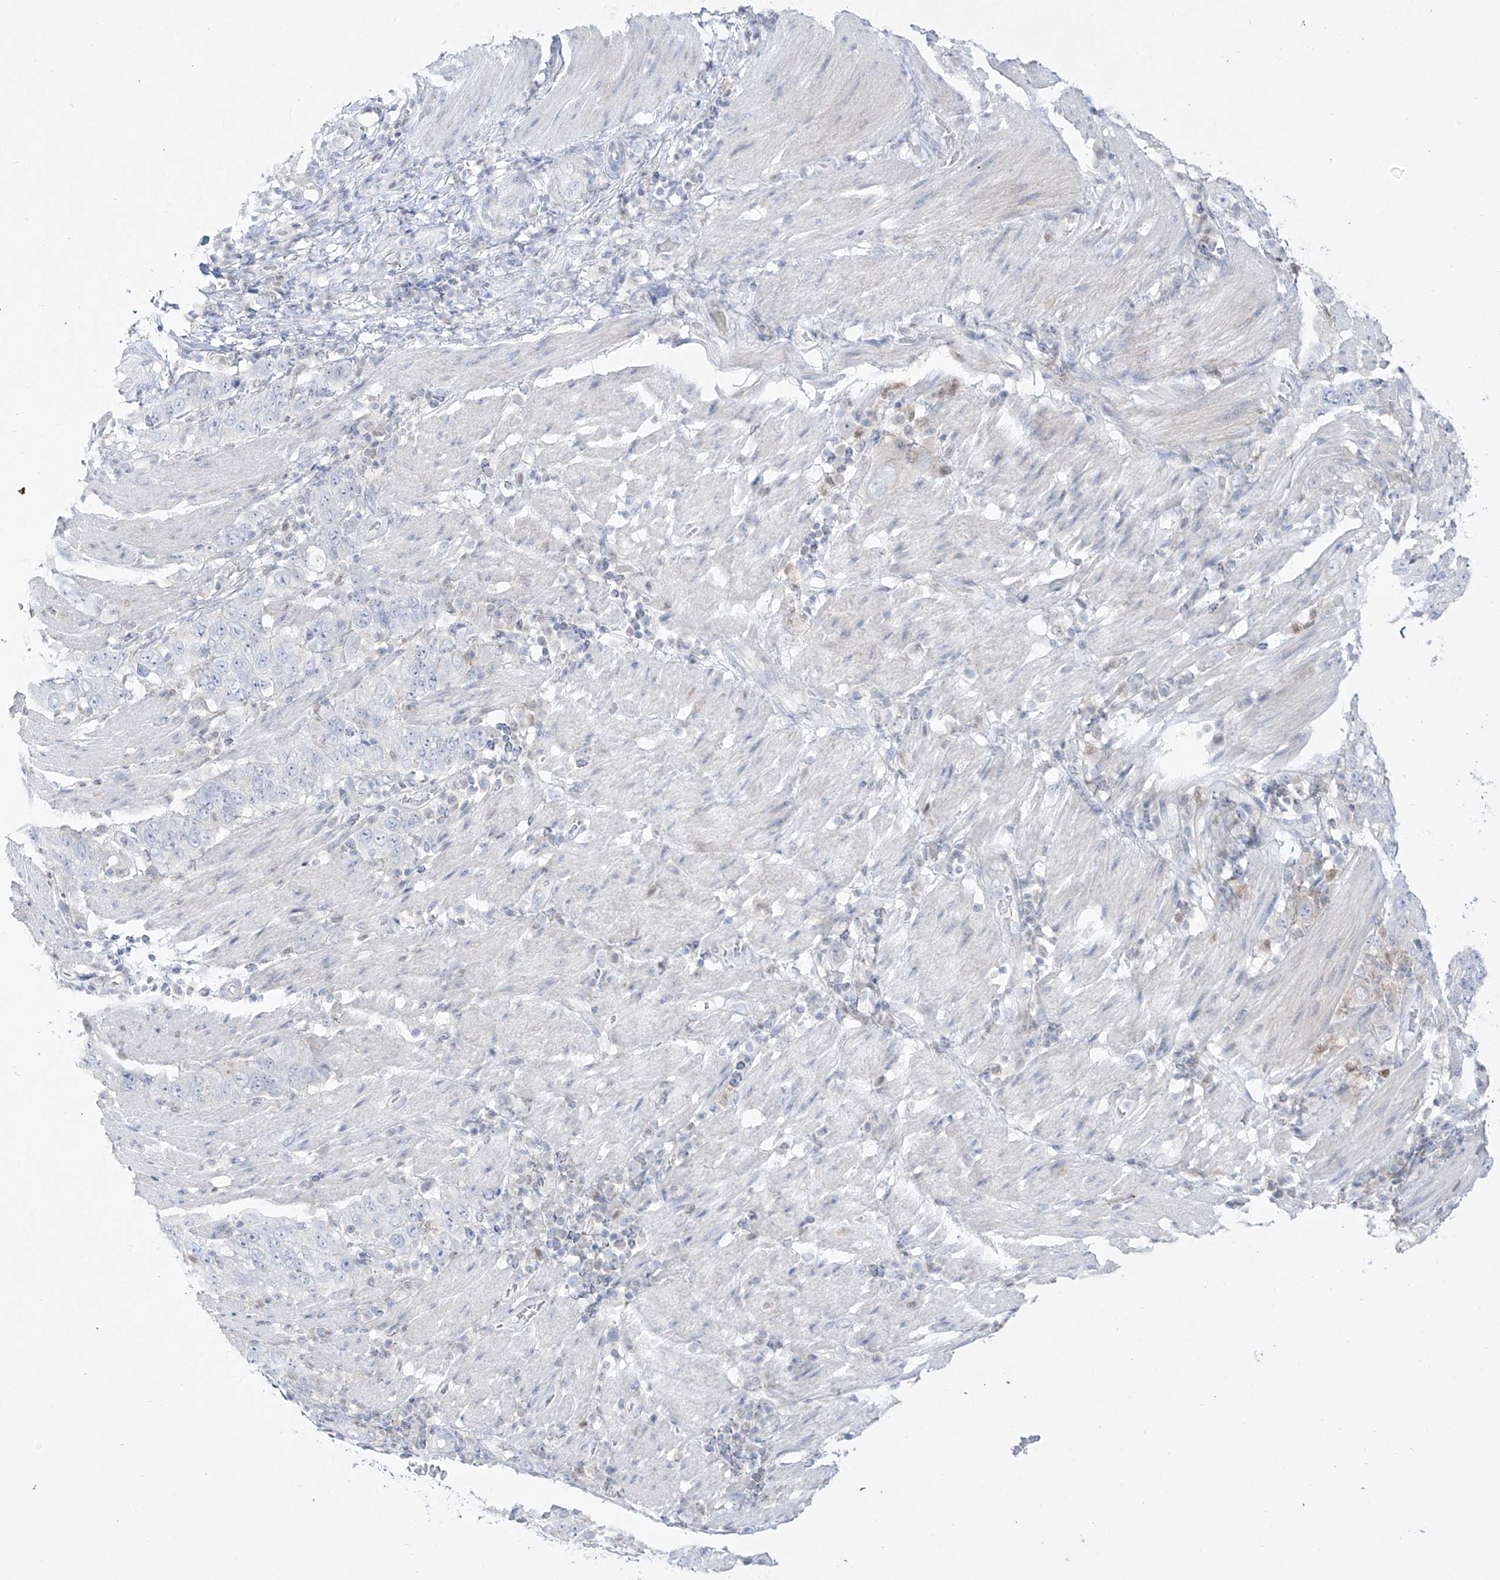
{"staining": {"intensity": "negative", "quantity": "none", "location": "none"}, "tissue": "stomach cancer", "cell_type": "Tumor cells", "image_type": "cancer", "snomed": [{"axis": "morphology", "description": "Adenocarcinoma, NOS"}, {"axis": "topography", "description": "Stomach"}], "caption": "Immunohistochemistry of human stomach cancer (adenocarcinoma) demonstrates no positivity in tumor cells. The staining is performed using DAB brown chromogen with nuclei counter-stained in using hematoxylin.", "gene": "DMKN", "patient": {"sex": "male", "age": 48}}